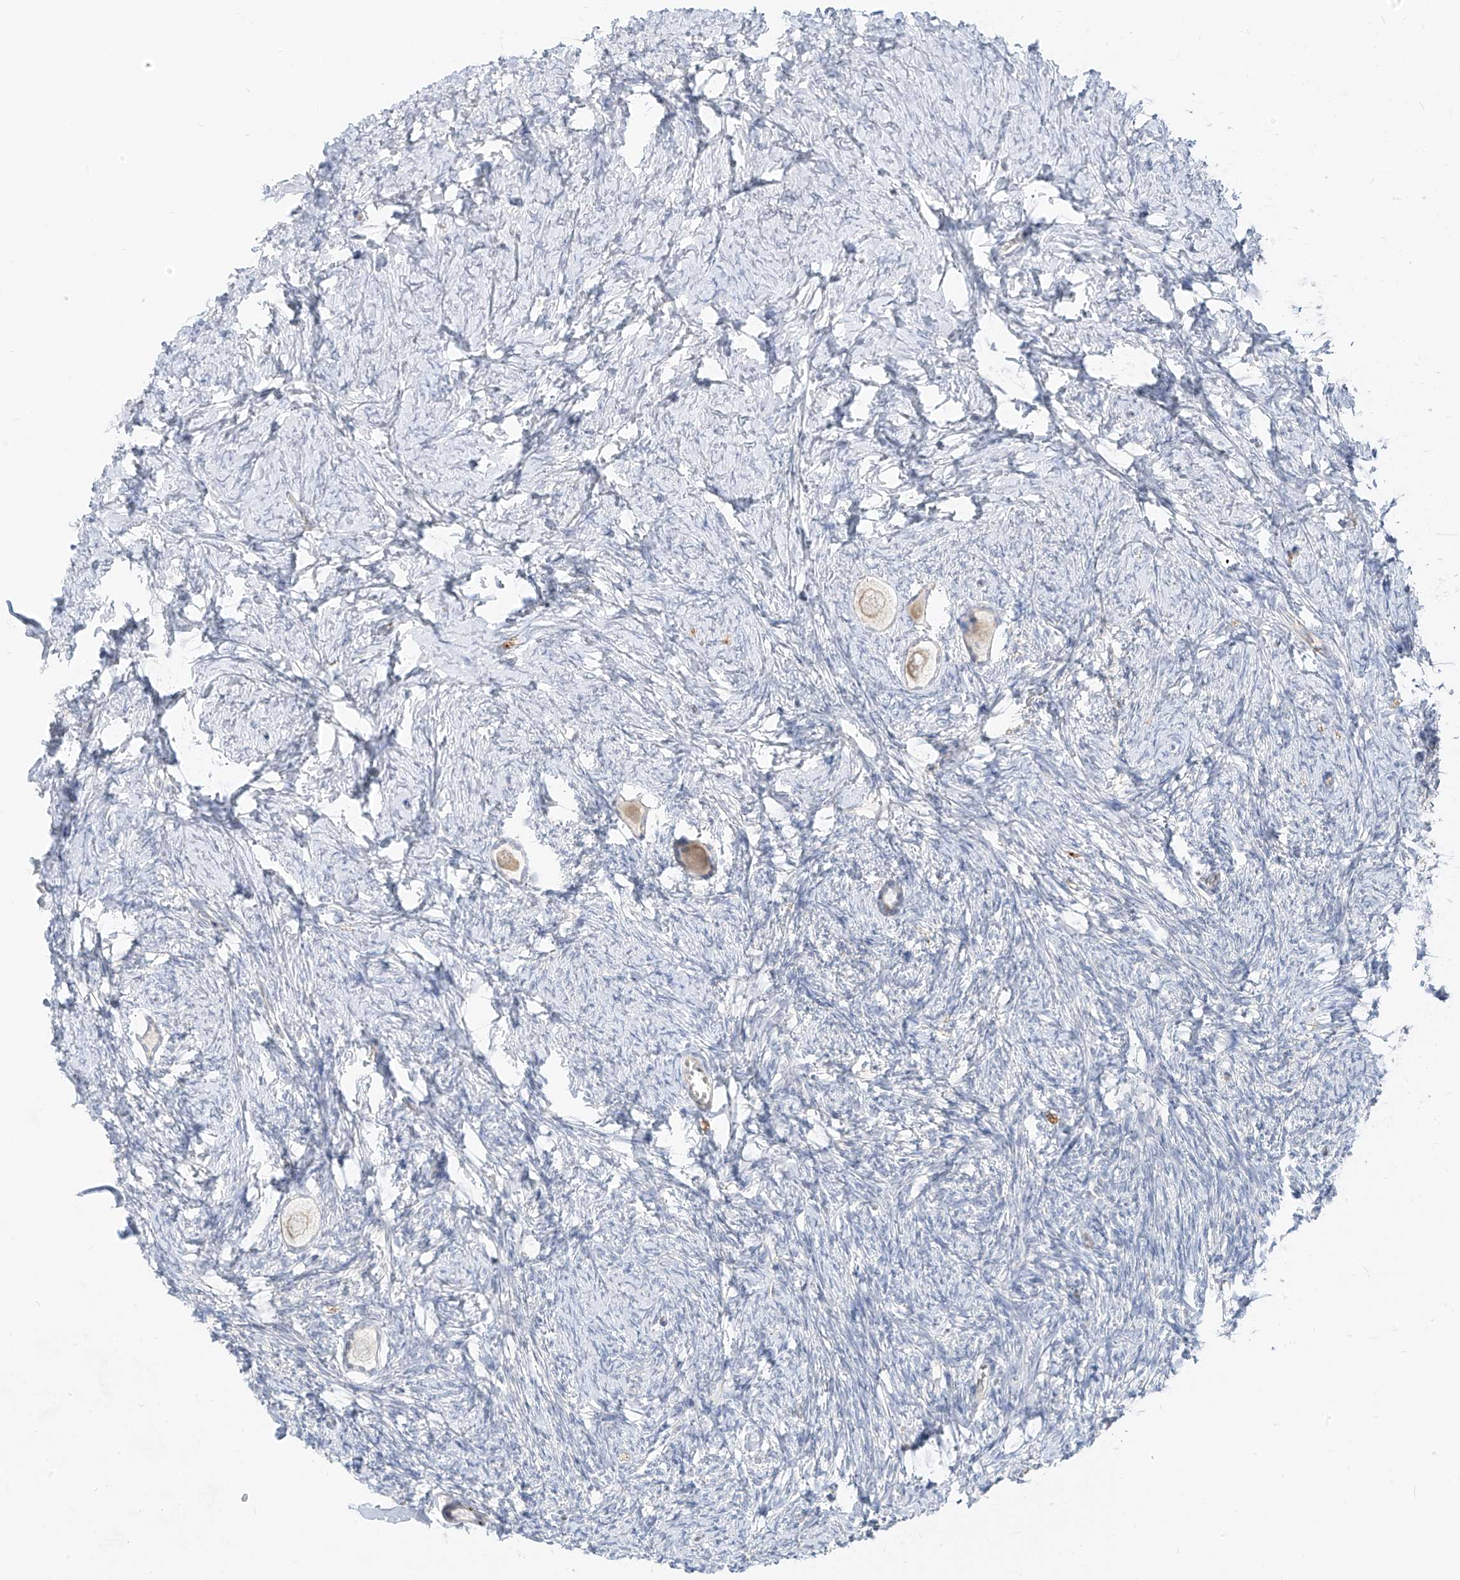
{"staining": {"intensity": "weak", "quantity": ">75%", "location": "cytoplasmic/membranous"}, "tissue": "ovary", "cell_type": "Follicle cells", "image_type": "normal", "snomed": [{"axis": "morphology", "description": "Normal tissue, NOS"}, {"axis": "topography", "description": "Ovary"}], "caption": "This is a histology image of IHC staining of normal ovary, which shows weak expression in the cytoplasmic/membranous of follicle cells.", "gene": "C2orf42", "patient": {"sex": "female", "age": 27}}